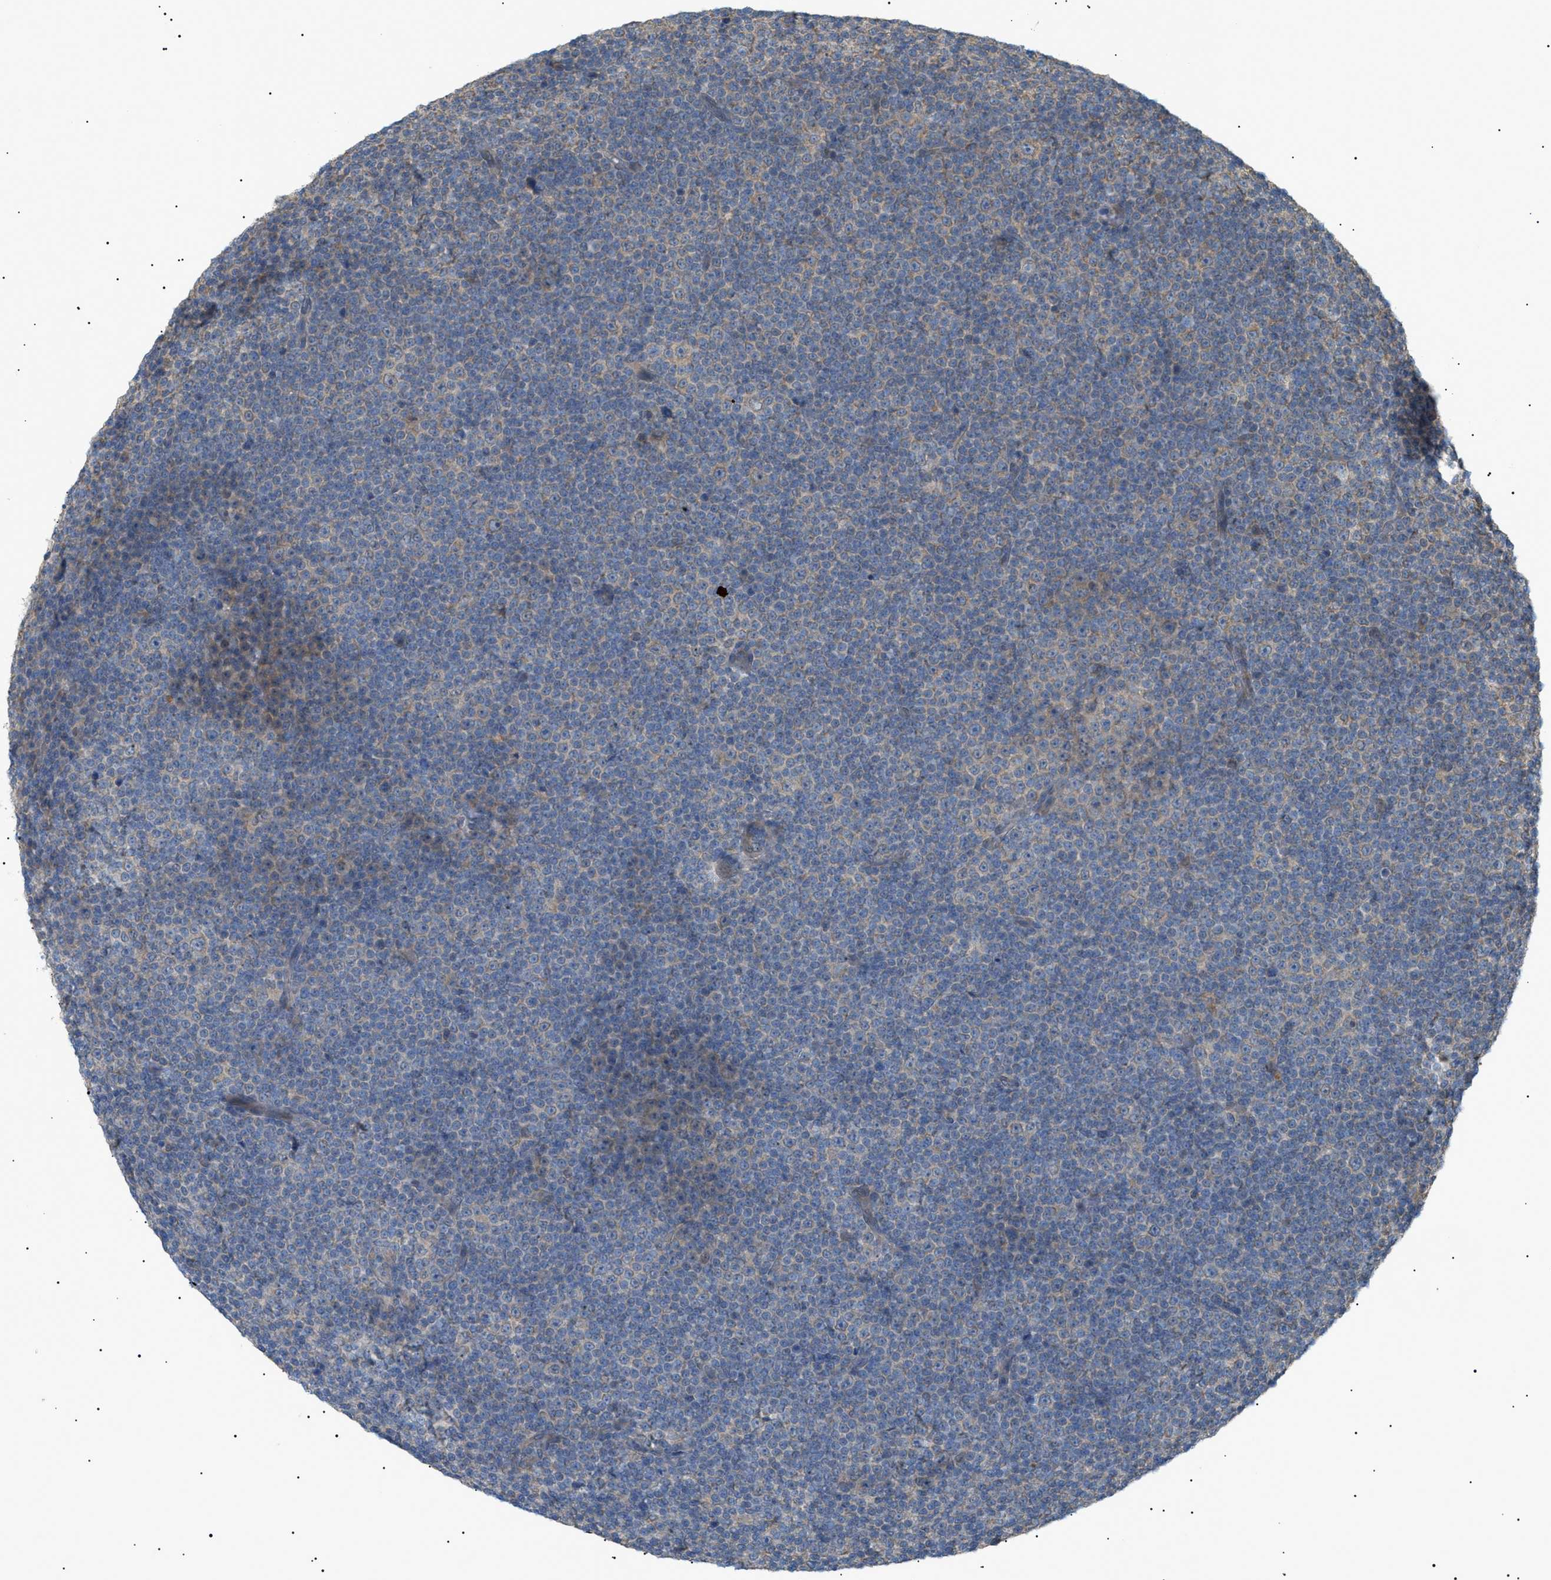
{"staining": {"intensity": "negative", "quantity": "none", "location": "none"}, "tissue": "lymphoma", "cell_type": "Tumor cells", "image_type": "cancer", "snomed": [{"axis": "morphology", "description": "Malignant lymphoma, non-Hodgkin's type, Low grade"}, {"axis": "topography", "description": "Lymph node"}], "caption": "Immunohistochemistry (IHC) of human low-grade malignant lymphoma, non-Hodgkin's type reveals no positivity in tumor cells. (Brightfield microscopy of DAB immunohistochemistry at high magnification).", "gene": "IRS2", "patient": {"sex": "female", "age": 67}}